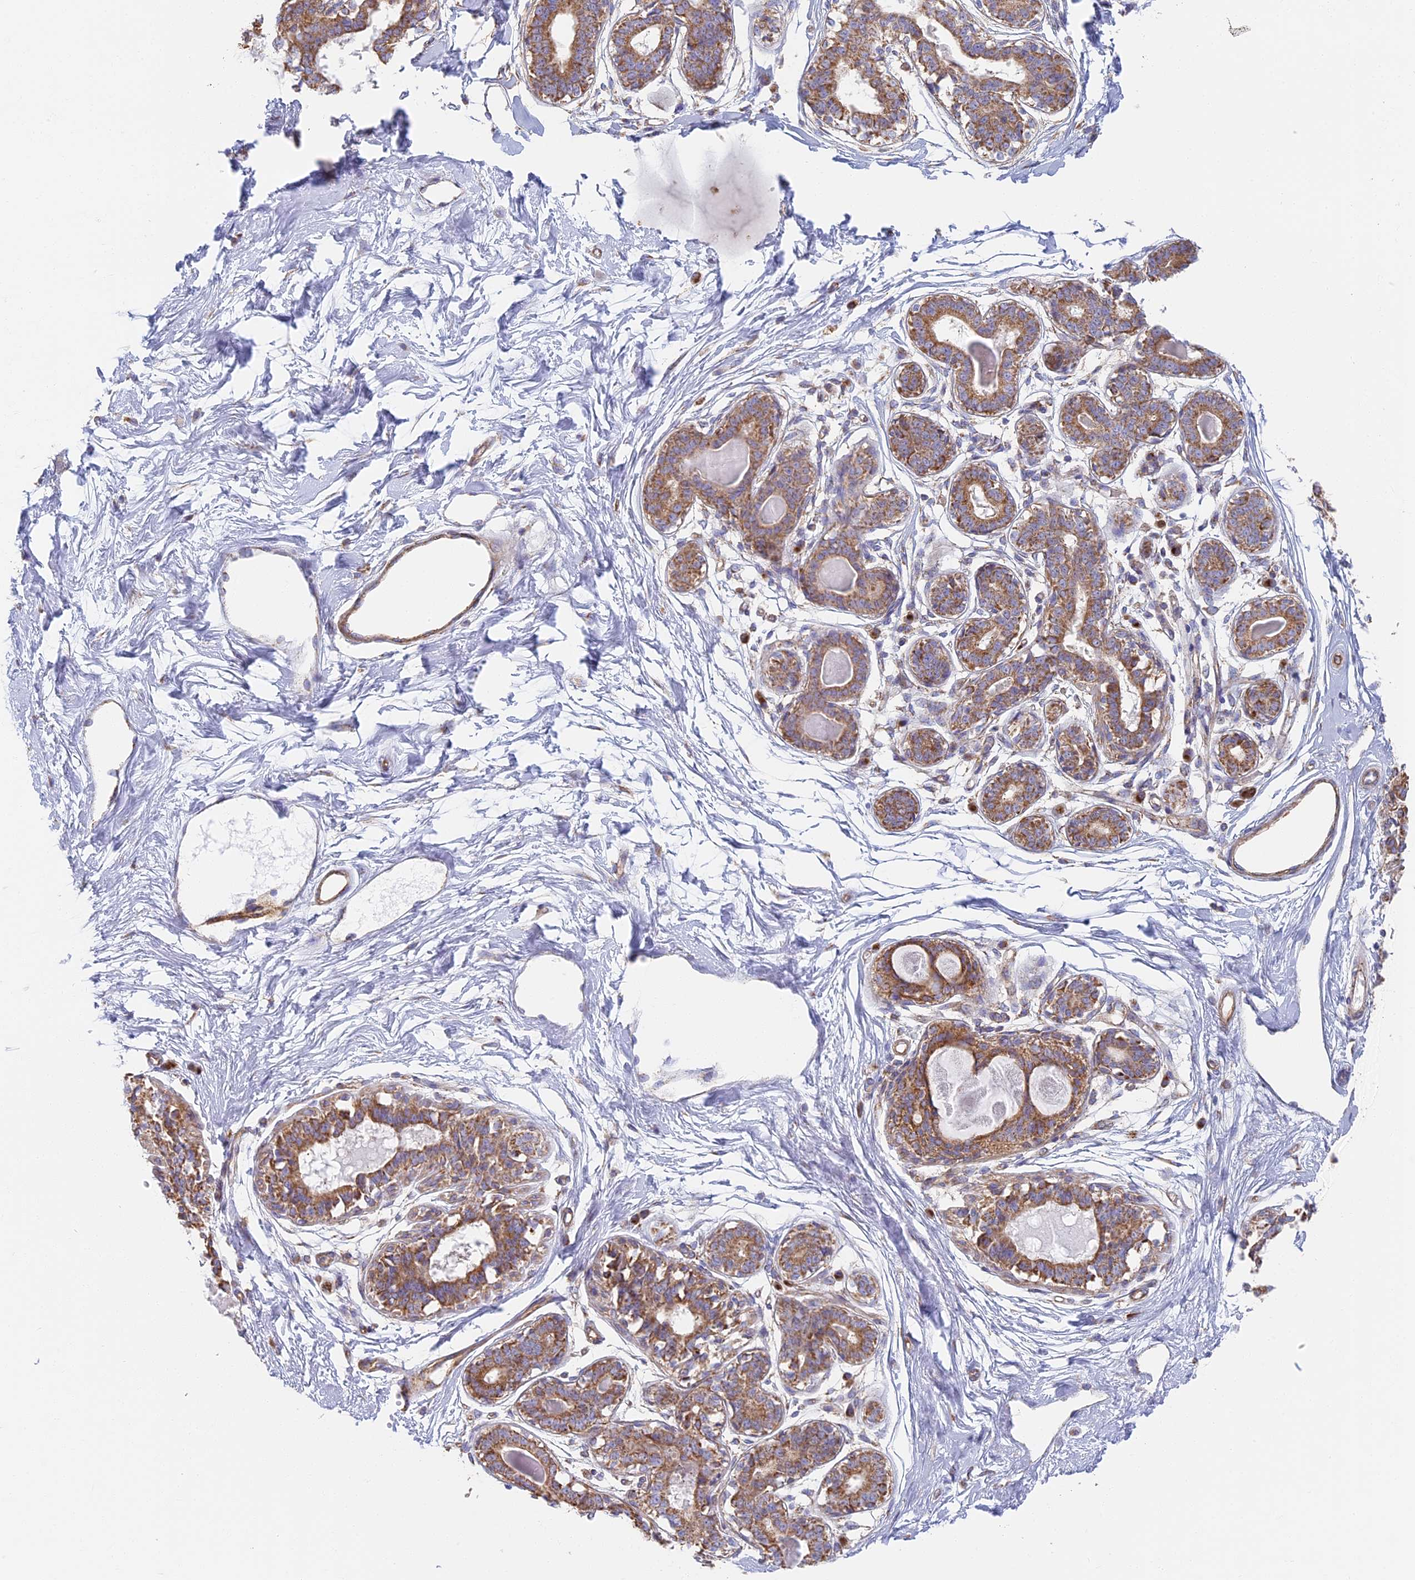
{"staining": {"intensity": "moderate", "quantity": ">75%", "location": "cytoplasmic/membranous"}, "tissue": "breast", "cell_type": "Adipocytes", "image_type": "normal", "snomed": [{"axis": "morphology", "description": "Normal tissue, NOS"}, {"axis": "topography", "description": "Breast"}], "caption": "Moderate cytoplasmic/membranous staining for a protein is seen in approximately >75% of adipocytes of normal breast using immunohistochemistry.", "gene": "DDA1", "patient": {"sex": "female", "age": 45}}